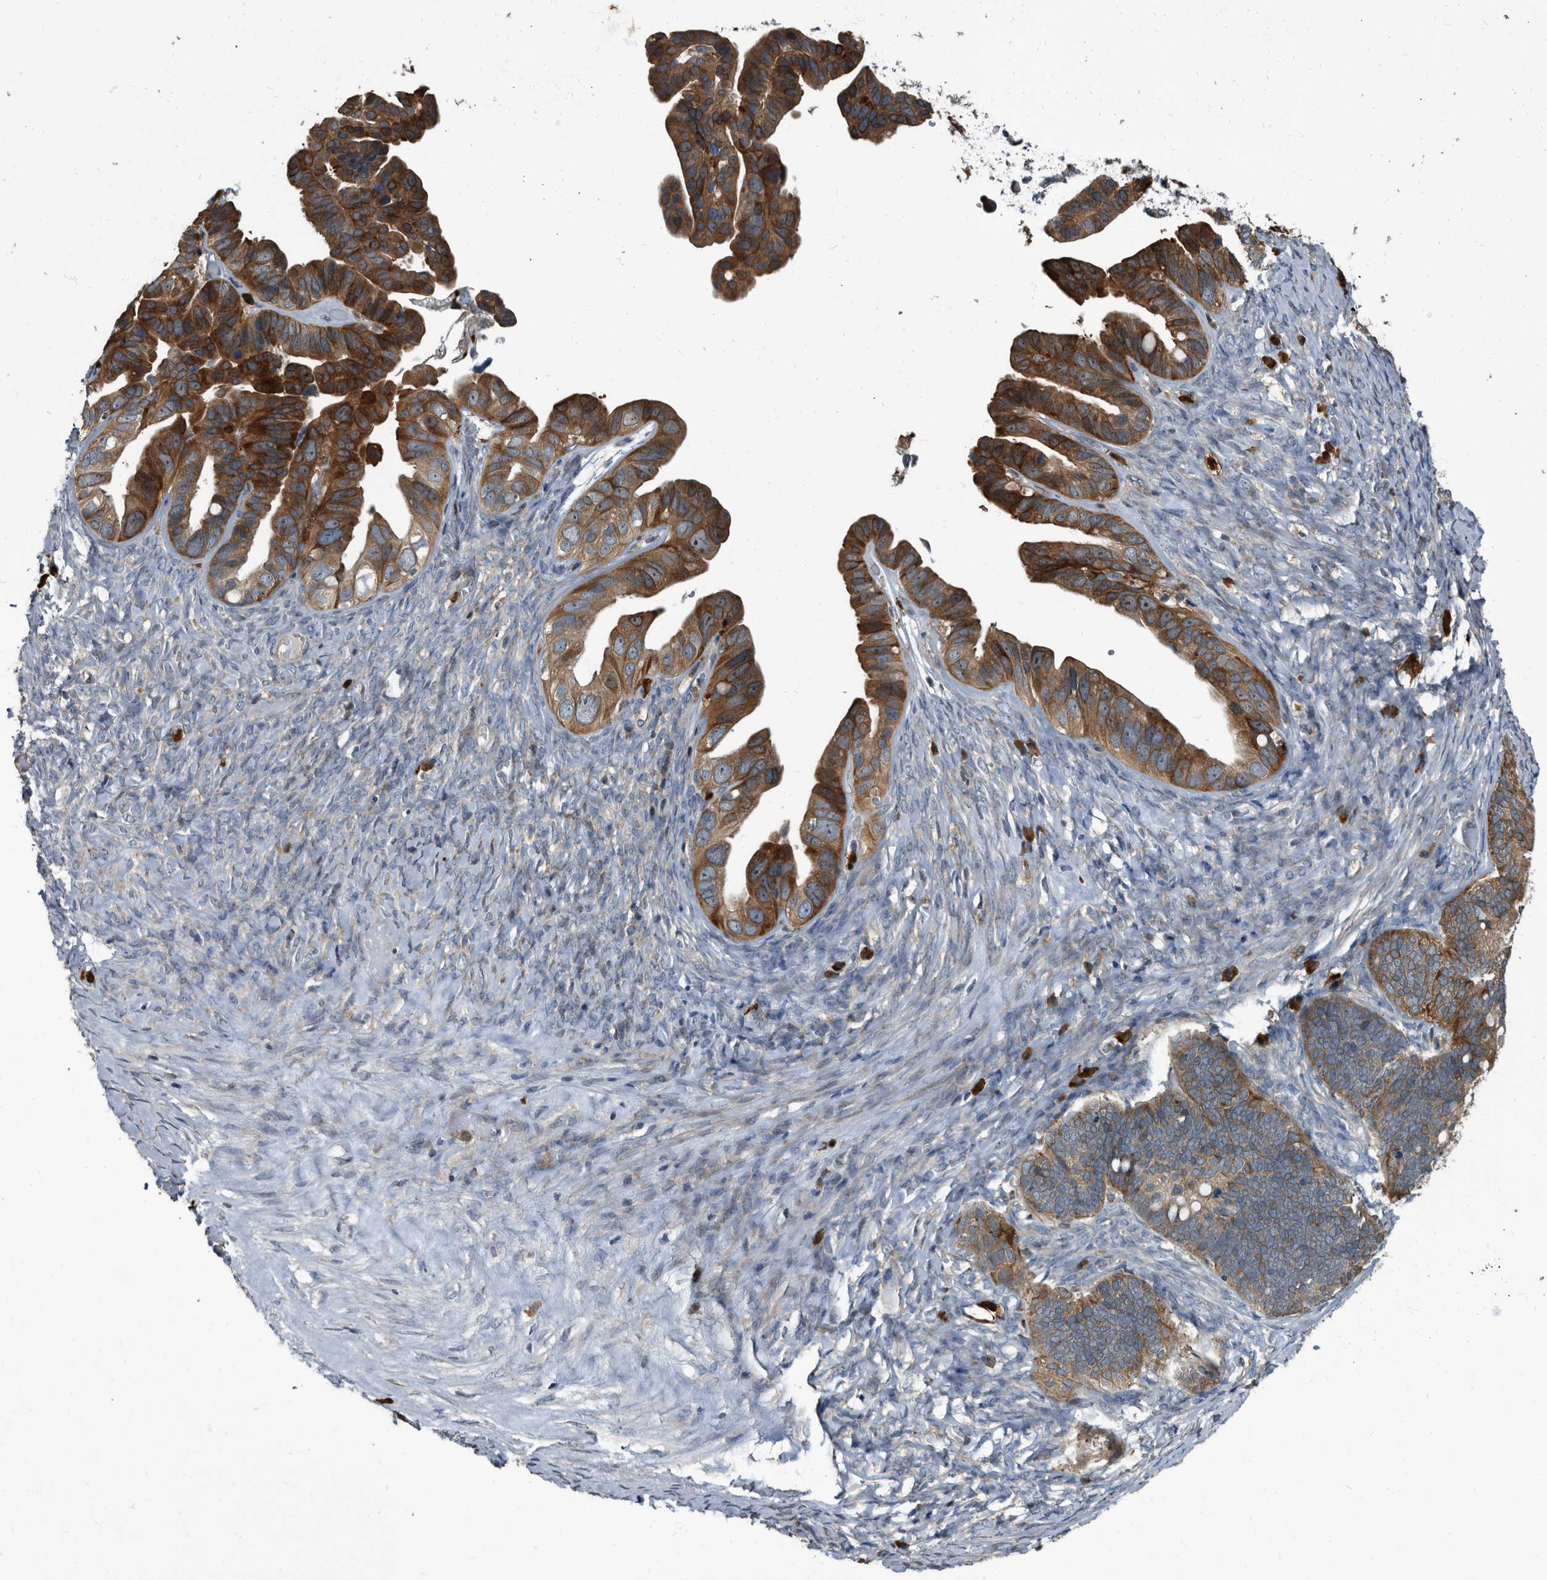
{"staining": {"intensity": "strong", "quantity": ">75%", "location": "cytoplasmic/membranous"}, "tissue": "ovarian cancer", "cell_type": "Tumor cells", "image_type": "cancer", "snomed": [{"axis": "morphology", "description": "Cystadenocarcinoma, serous, NOS"}, {"axis": "topography", "description": "Ovary"}], "caption": "Tumor cells demonstrate high levels of strong cytoplasmic/membranous expression in about >75% of cells in serous cystadenocarcinoma (ovarian). (DAB IHC with brightfield microscopy, high magnification).", "gene": "CDV3", "patient": {"sex": "female", "age": 56}}